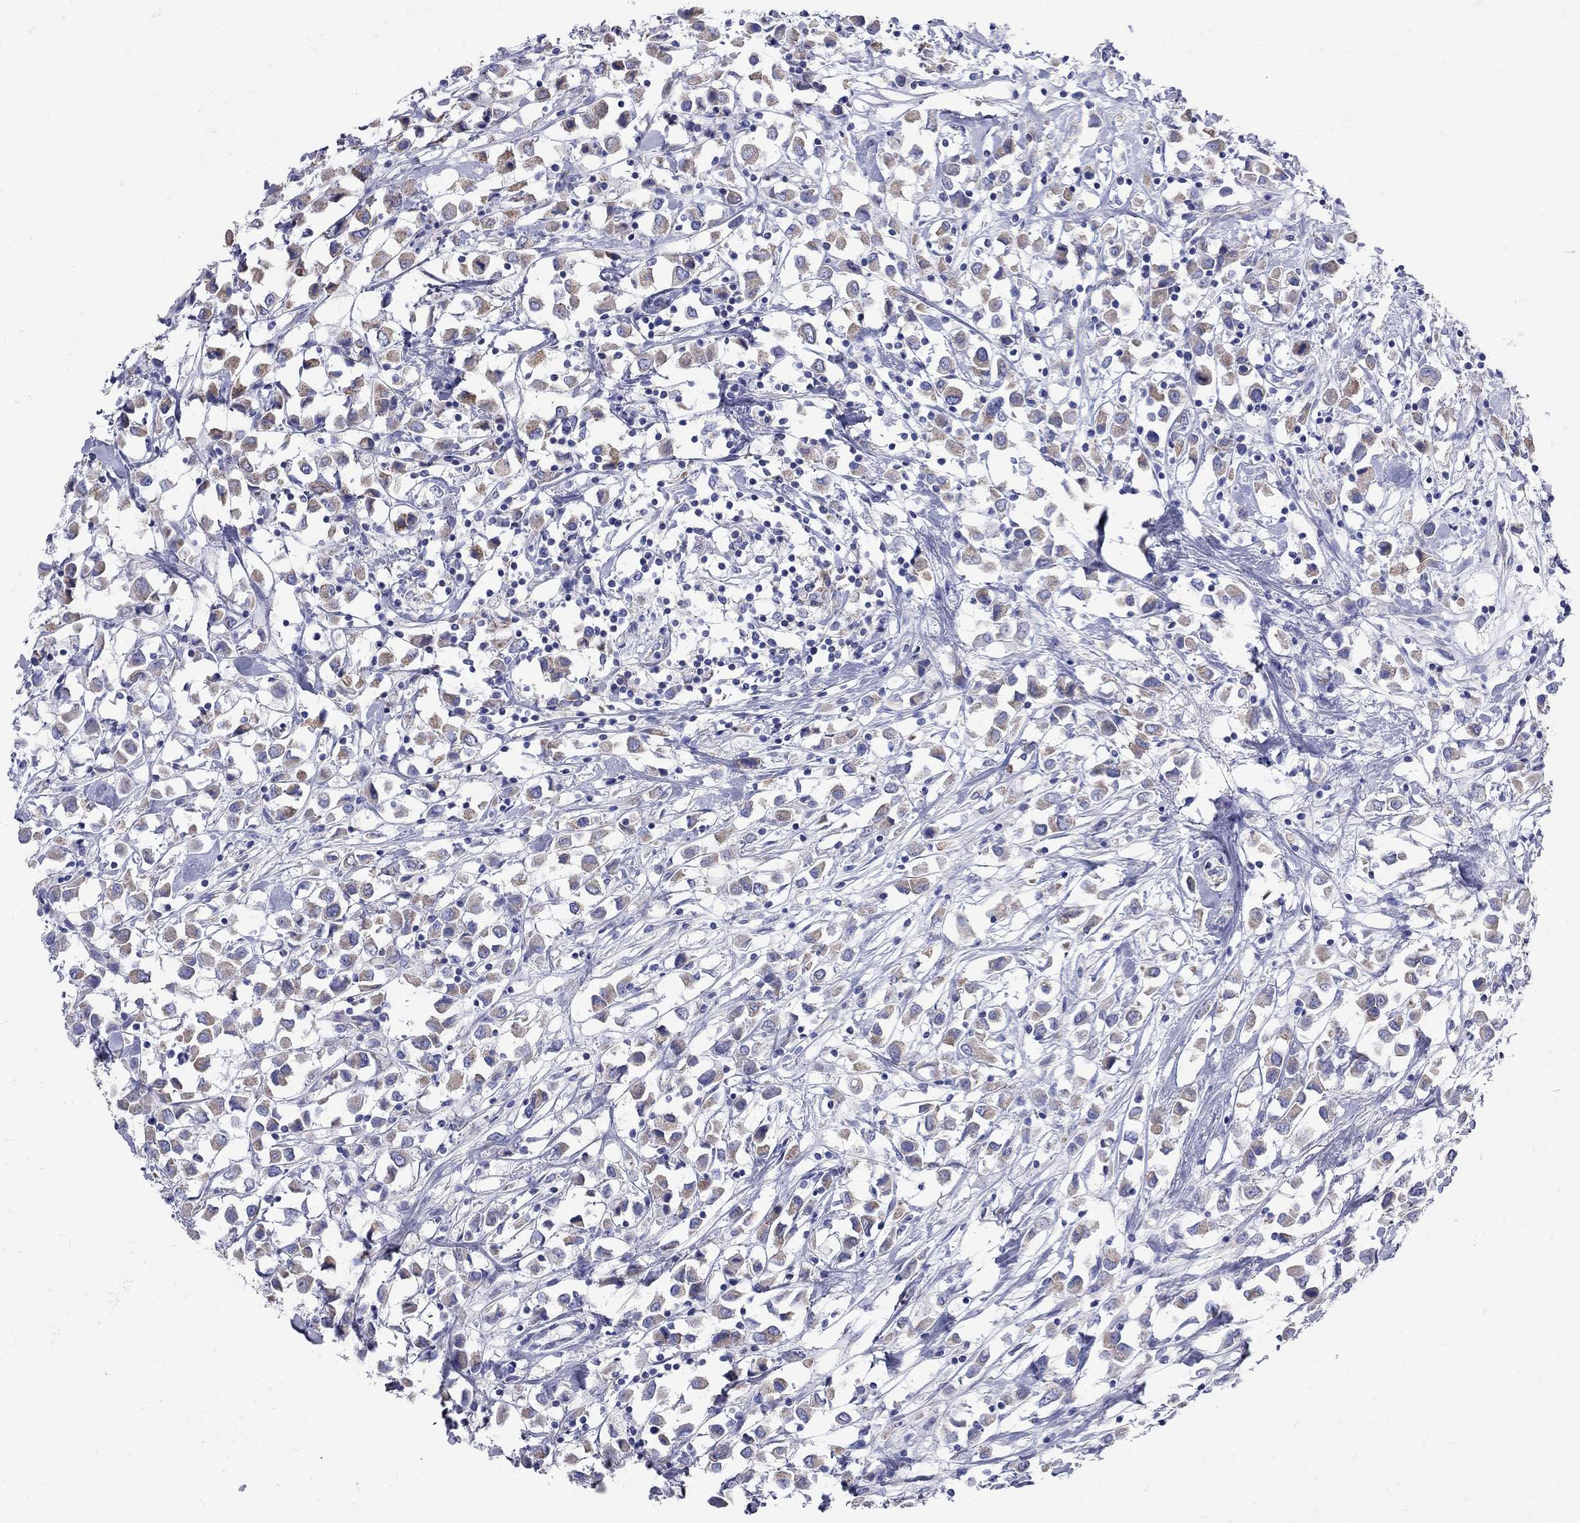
{"staining": {"intensity": "moderate", "quantity": ">75%", "location": "cytoplasmic/membranous"}, "tissue": "breast cancer", "cell_type": "Tumor cells", "image_type": "cancer", "snomed": [{"axis": "morphology", "description": "Duct carcinoma"}, {"axis": "topography", "description": "Breast"}], "caption": "IHC (DAB) staining of invasive ductal carcinoma (breast) exhibits moderate cytoplasmic/membranous protein expression in about >75% of tumor cells.", "gene": "PDZD3", "patient": {"sex": "female", "age": 61}}